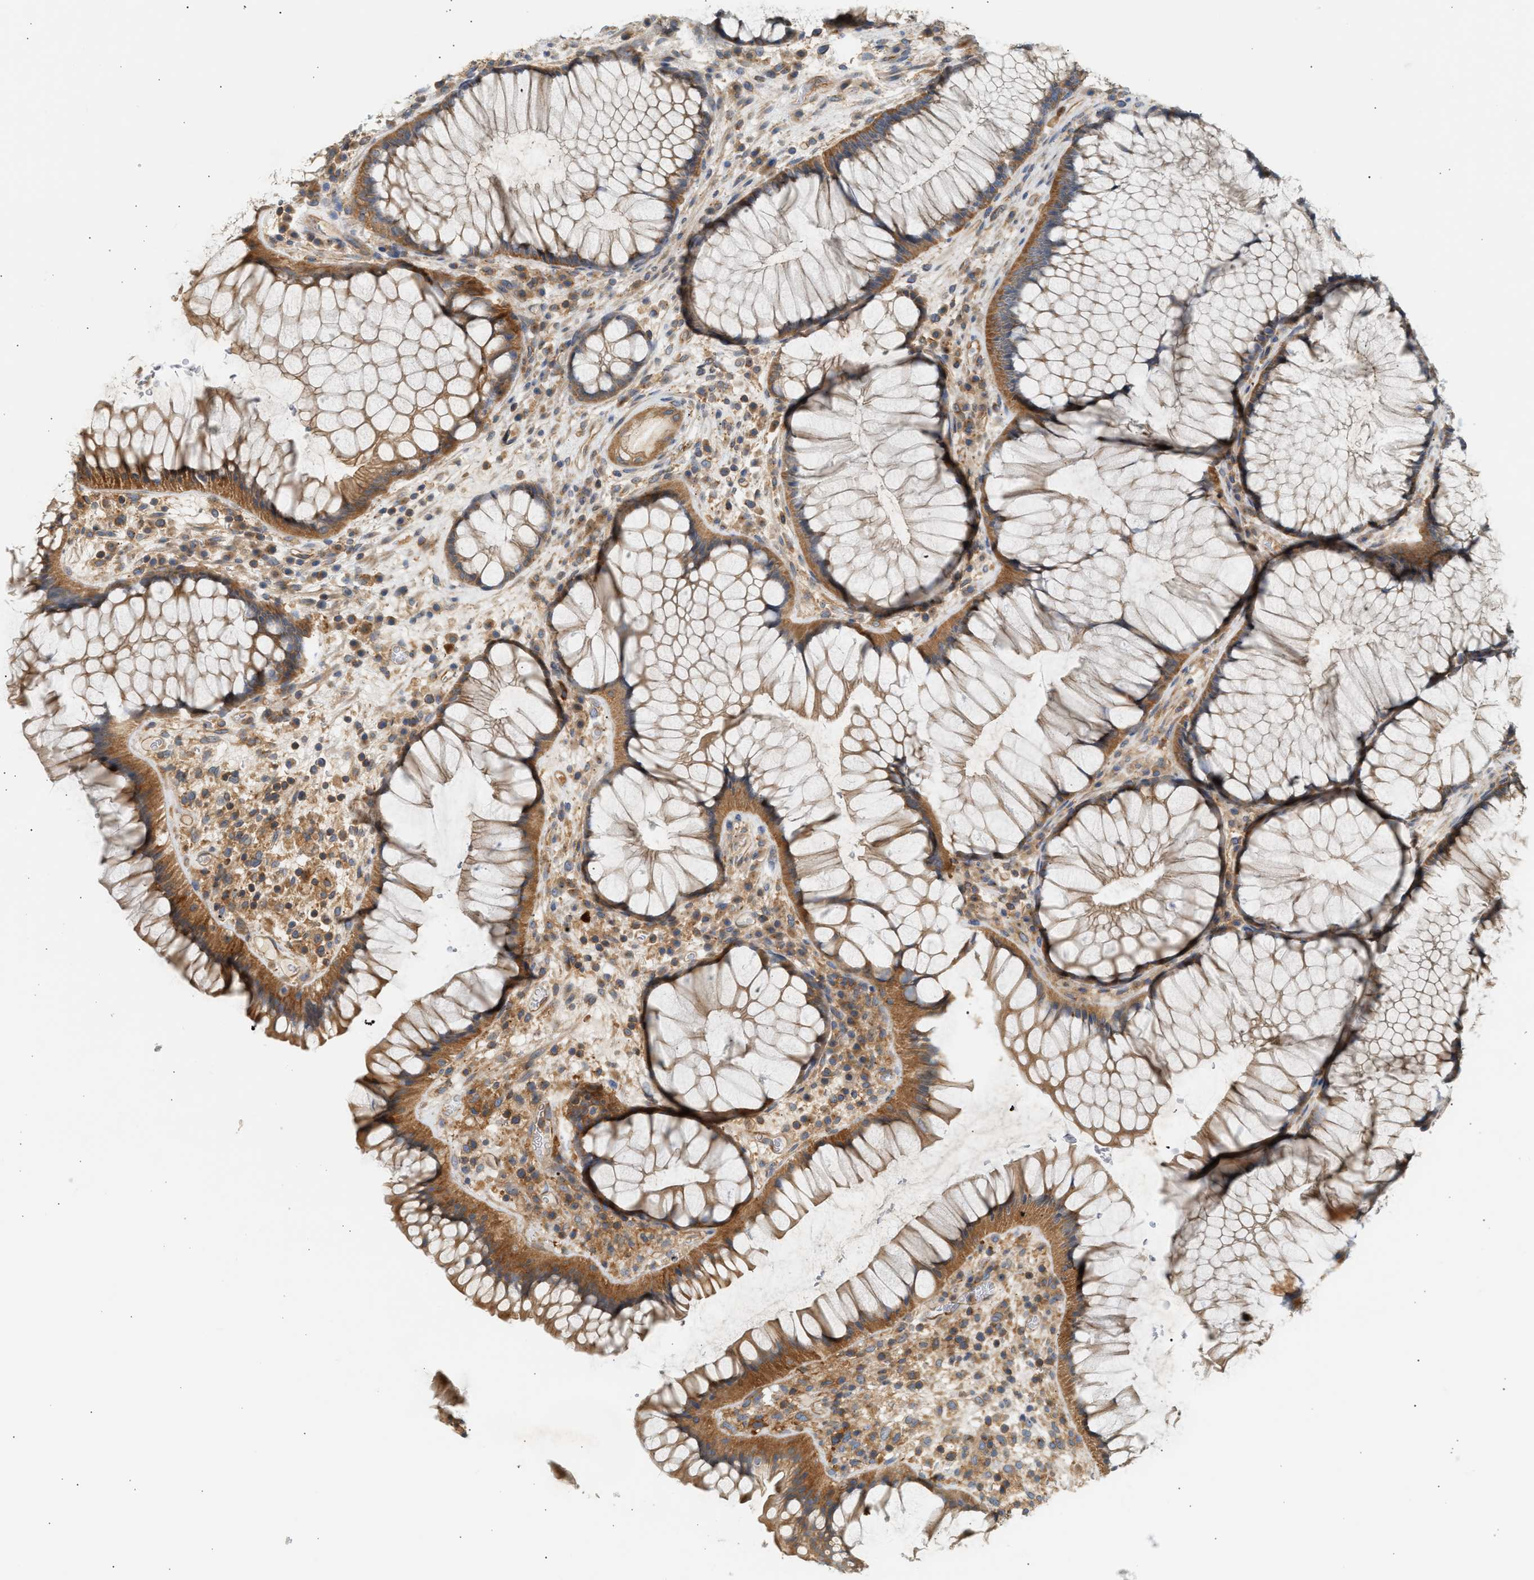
{"staining": {"intensity": "moderate", "quantity": ">75%", "location": "cytoplasmic/membranous"}, "tissue": "rectum", "cell_type": "Glandular cells", "image_type": "normal", "snomed": [{"axis": "morphology", "description": "Normal tissue, NOS"}, {"axis": "topography", "description": "Rectum"}], "caption": "Protein staining of unremarkable rectum shows moderate cytoplasmic/membranous positivity in approximately >75% of glandular cells.", "gene": "PAFAH1B1", "patient": {"sex": "male", "age": 51}}